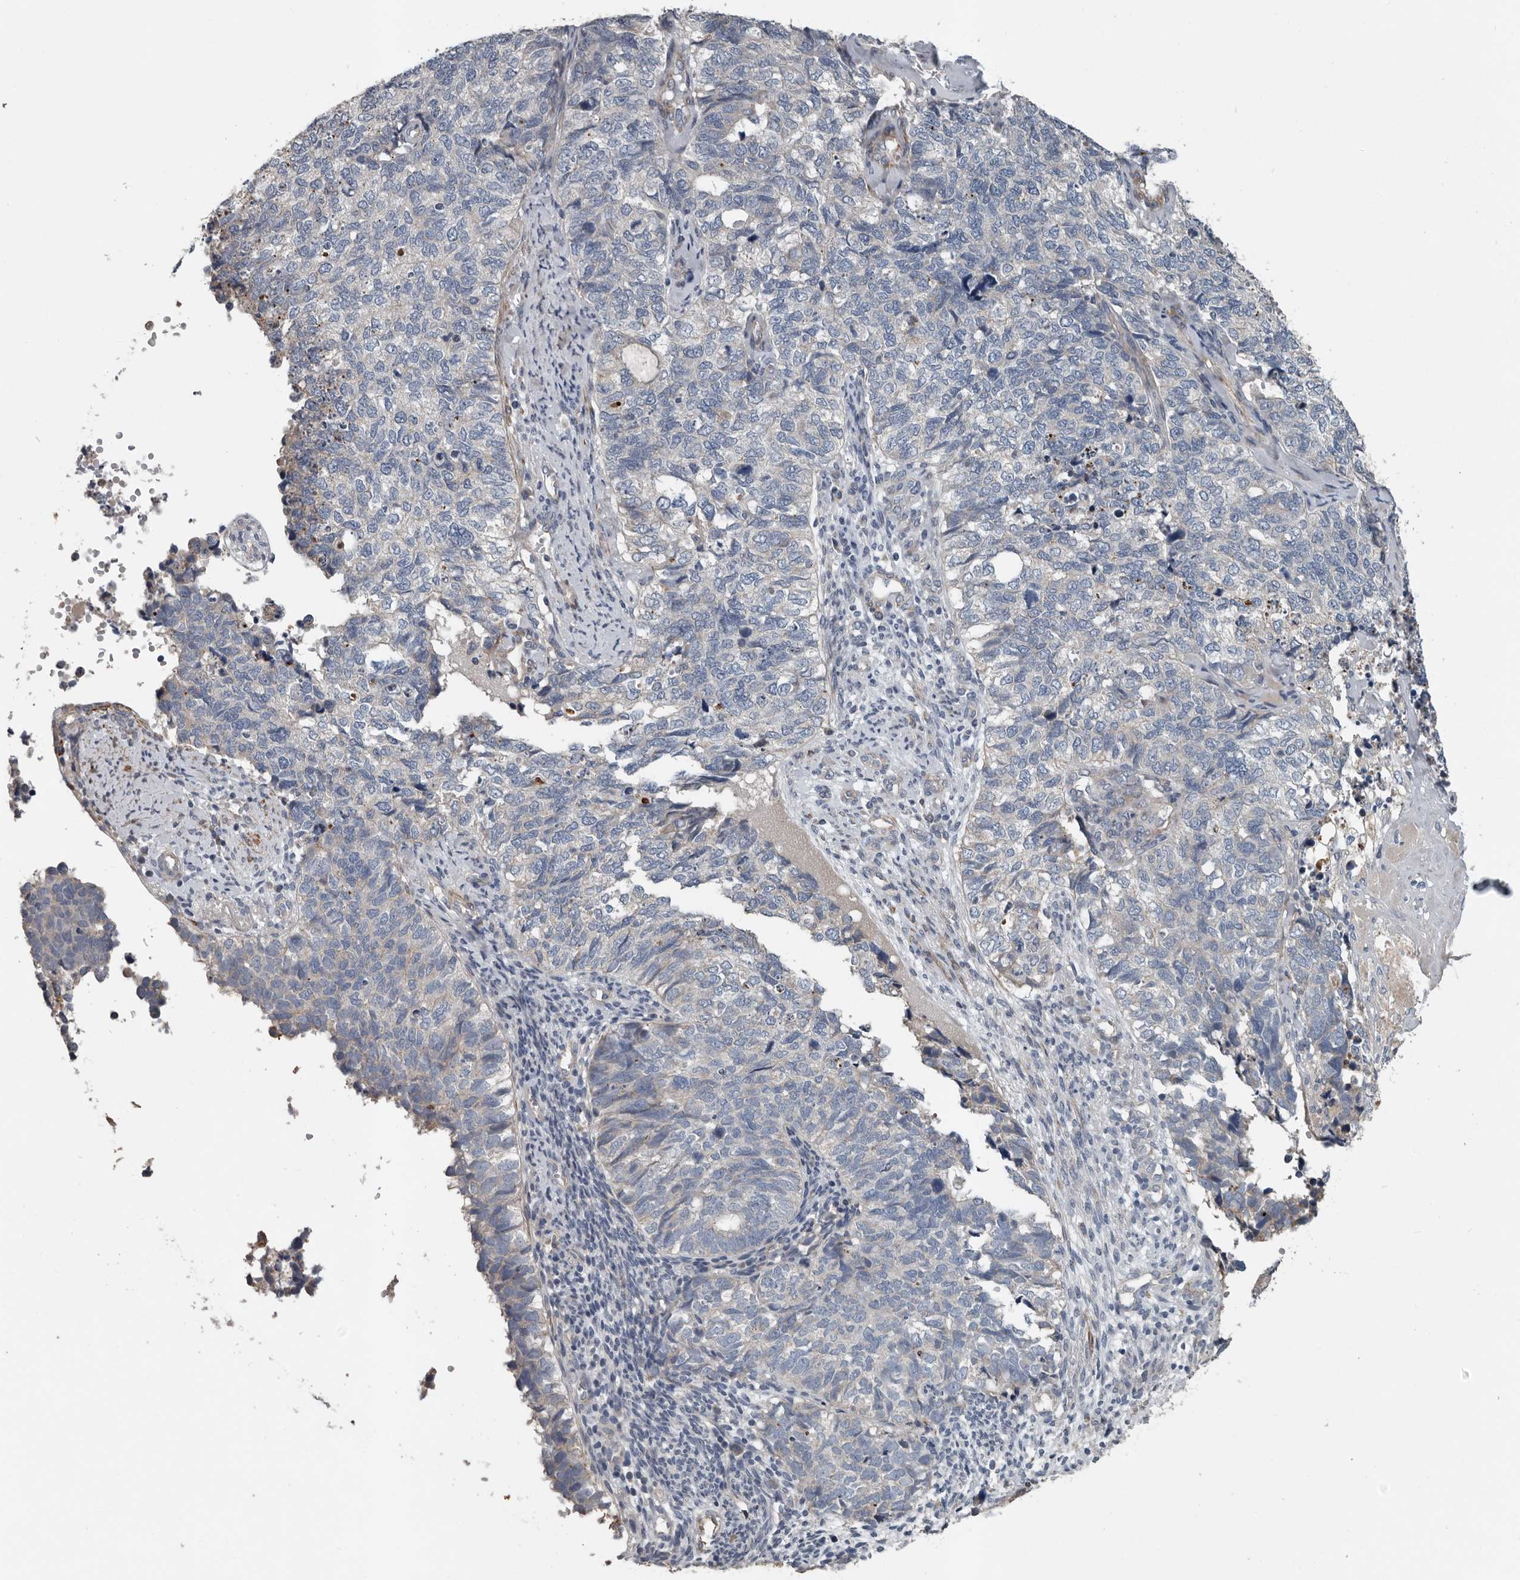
{"staining": {"intensity": "negative", "quantity": "none", "location": "none"}, "tissue": "cervical cancer", "cell_type": "Tumor cells", "image_type": "cancer", "snomed": [{"axis": "morphology", "description": "Squamous cell carcinoma, NOS"}, {"axis": "topography", "description": "Cervix"}], "caption": "Tumor cells are negative for protein expression in human squamous cell carcinoma (cervical).", "gene": "DPY19L4", "patient": {"sex": "female", "age": 63}}